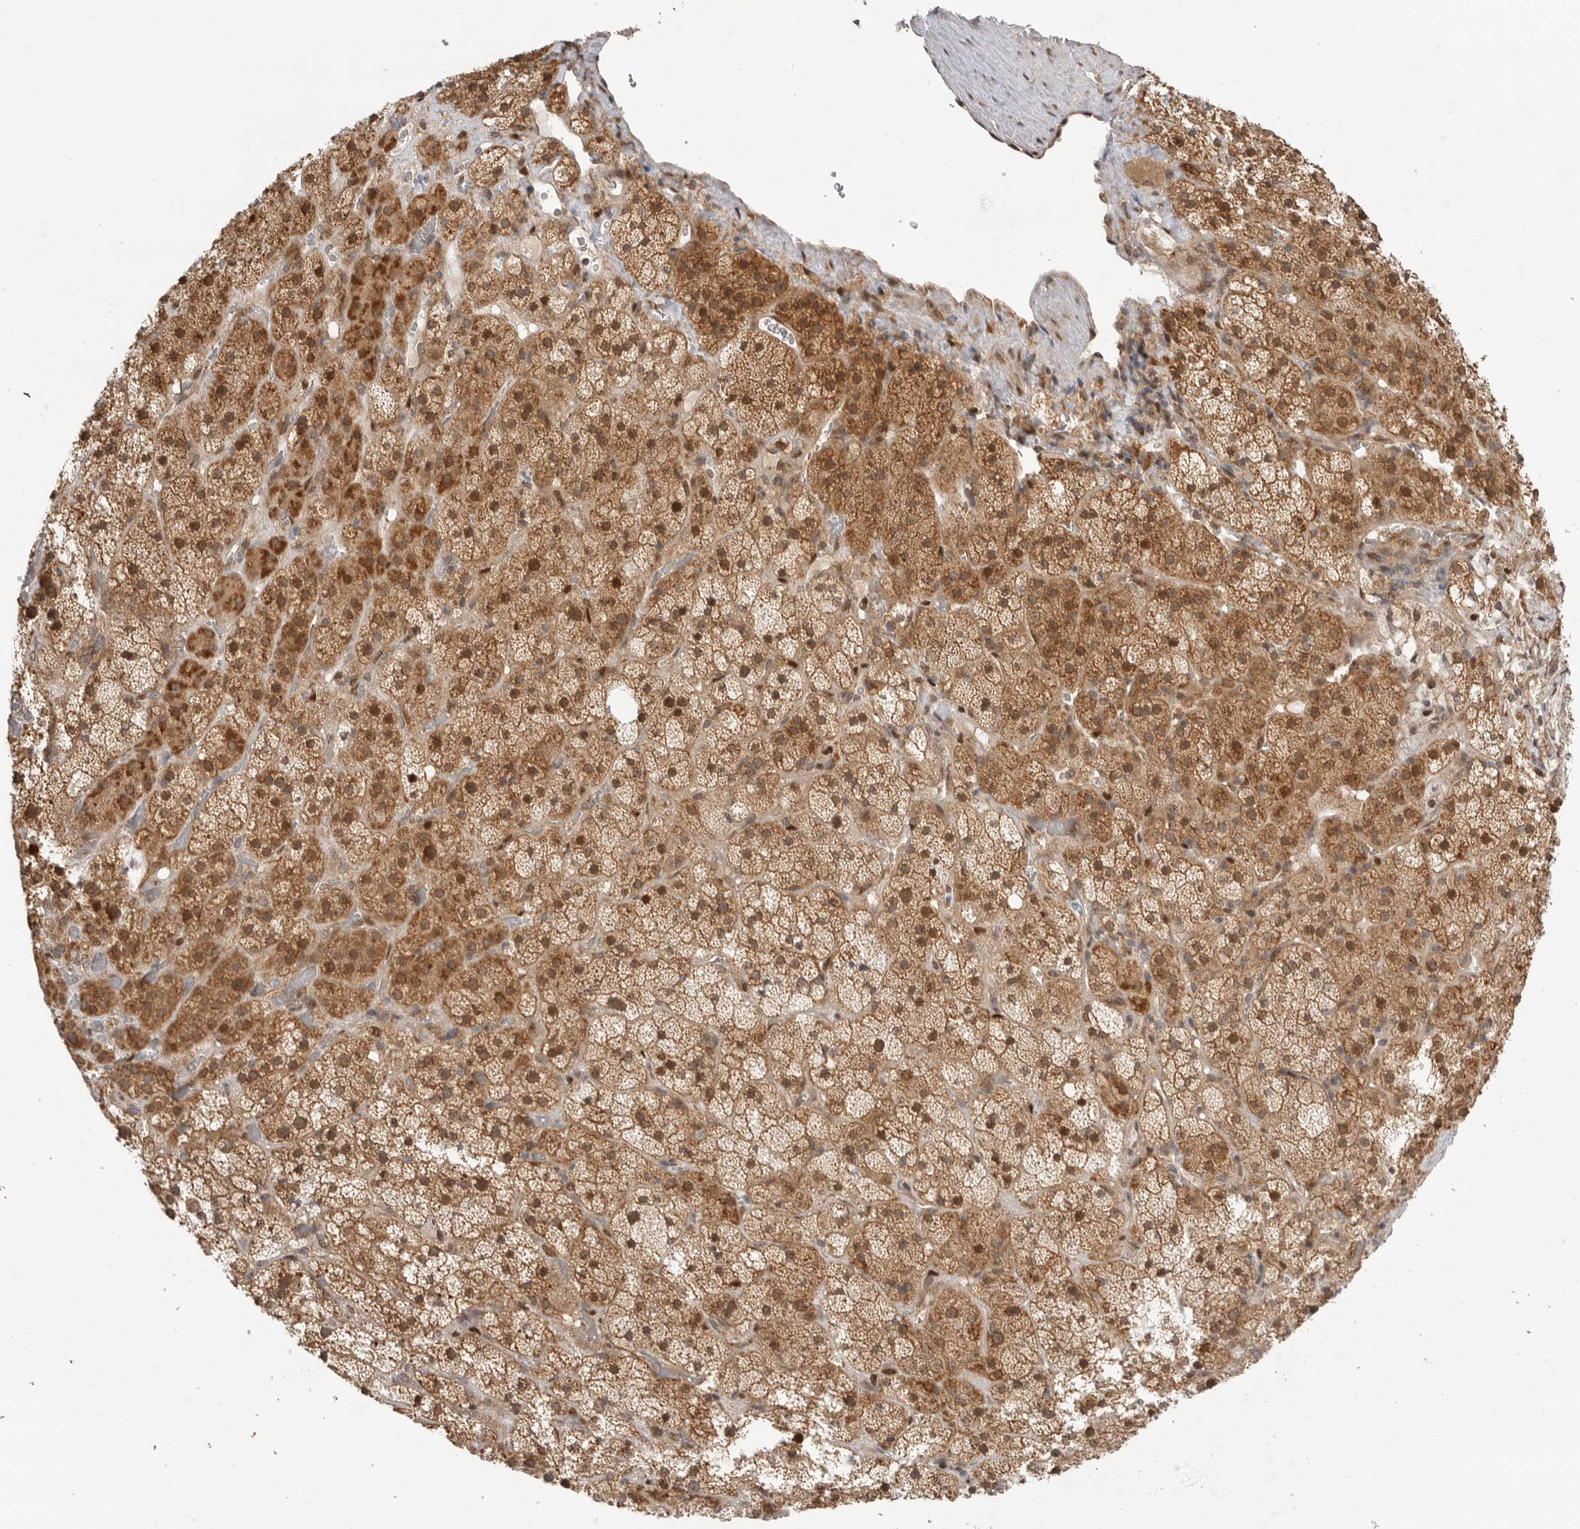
{"staining": {"intensity": "strong", "quantity": ">75%", "location": "cytoplasmic/membranous,nuclear"}, "tissue": "adrenal gland", "cell_type": "Glandular cells", "image_type": "normal", "snomed": [{"axis": "morphology", "description": "Normal tissue, NOS"}, {"axis": "topography", "description": "Adrenal gland"}], "caption": "High-magnification brightfield microscopy of benign adrenal gland stained with DAB (brown) and counterstained with hematoxylin (blue). glandular cells exhibit strong cytoplasmic/membranous,nuclear expression is present in about>75% of cells.", "gene": "DCAF8", "patient": {"sex": "male", "age": 57}}